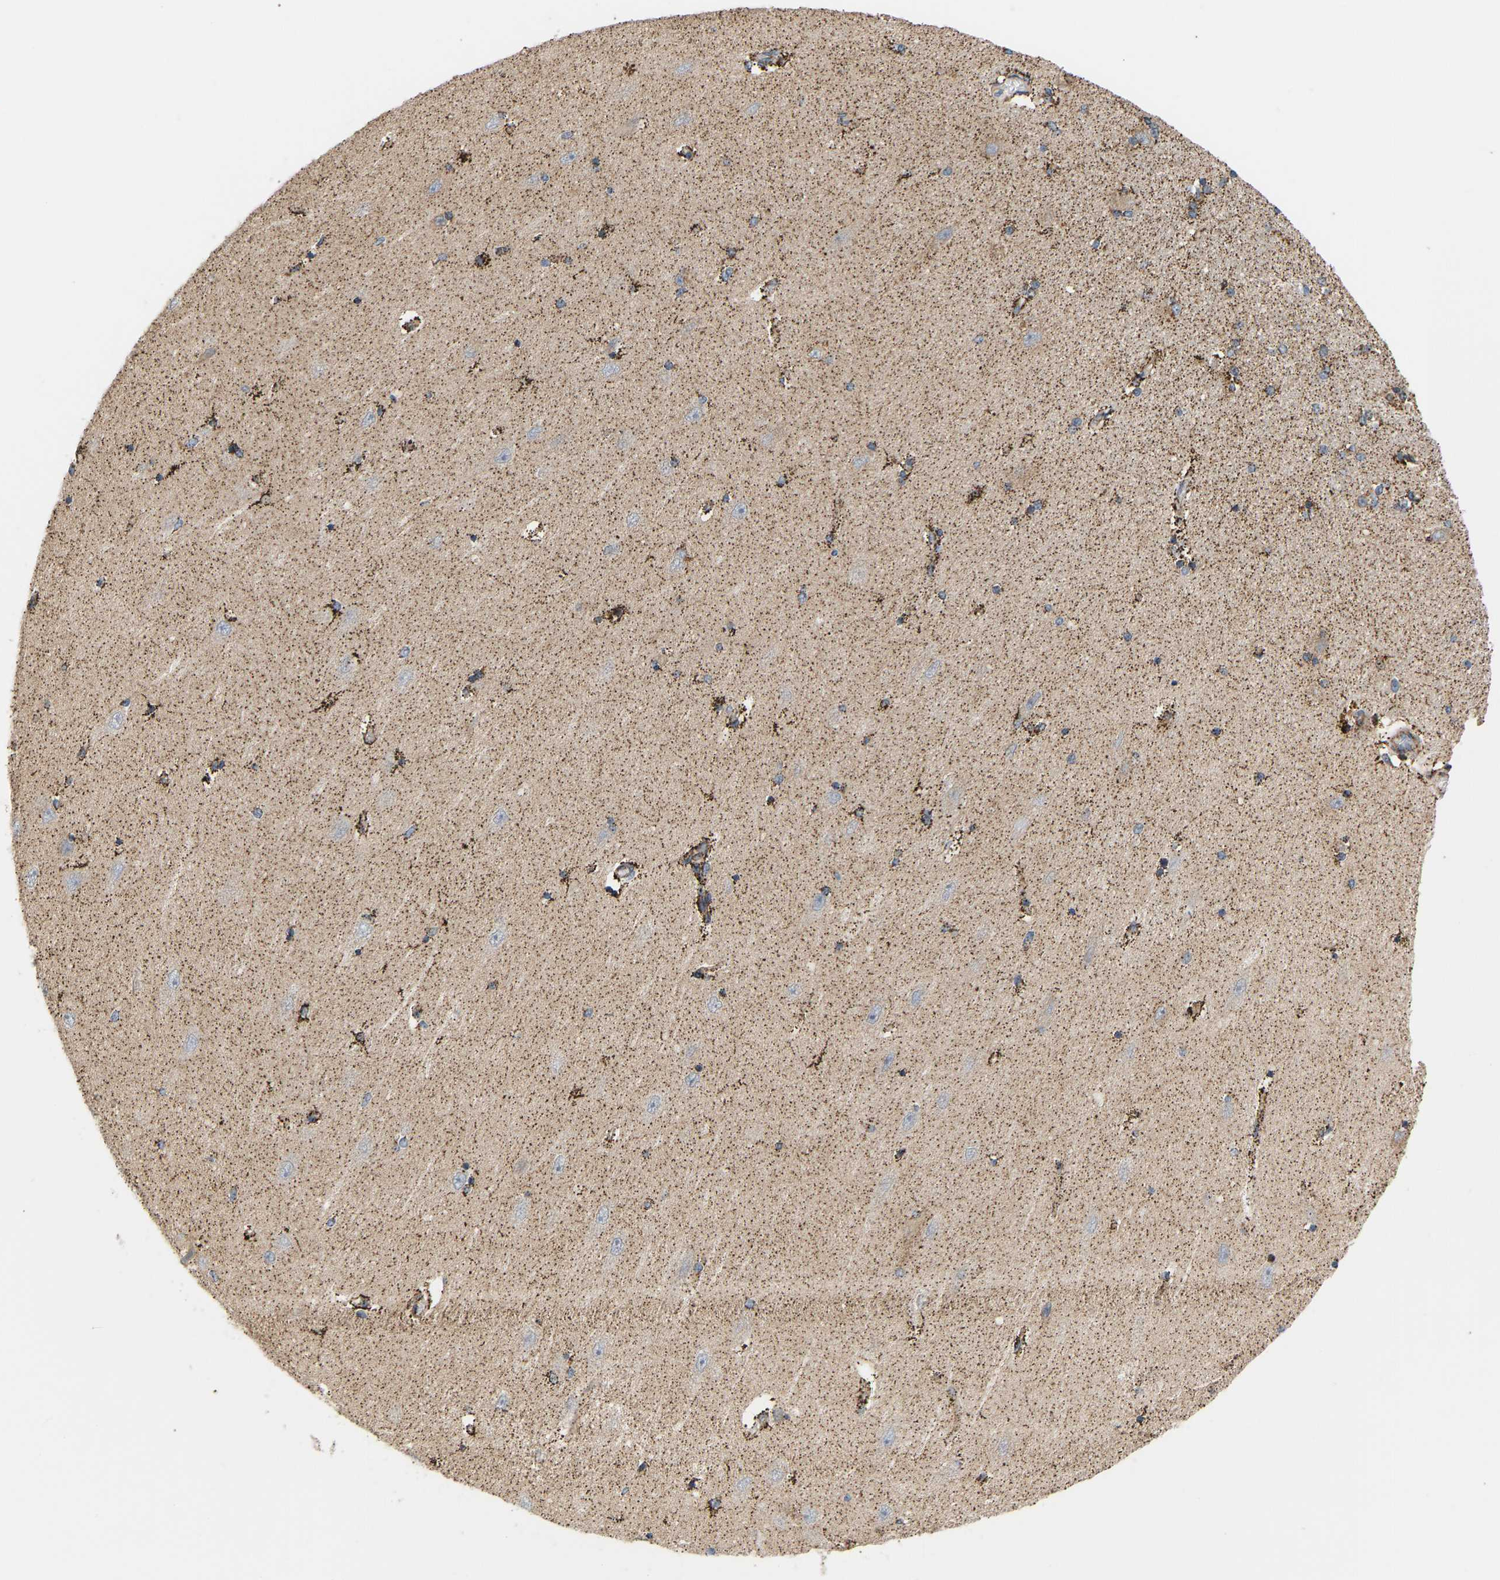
{"staining": {"intensity": "strong", "quantity": ">75%", "location": "cytoplasmic/membranous"}, "tissue": "hippocampus", "cell_type": "Glial cells", "image_type": "normal", "snomed": [{"axis": "morphology", "description": "Normal tissue, NOS"}, {"axis": "topography", "description": "Hippocampus"}], "caption": "Human hippocampus stained for a protein (brown) shows strong cytoplasmic/membranous positive staining in approximately >75% of glial cells.", "gene": "GPSM2", "patient": {"sex": "female", "age": 54}}